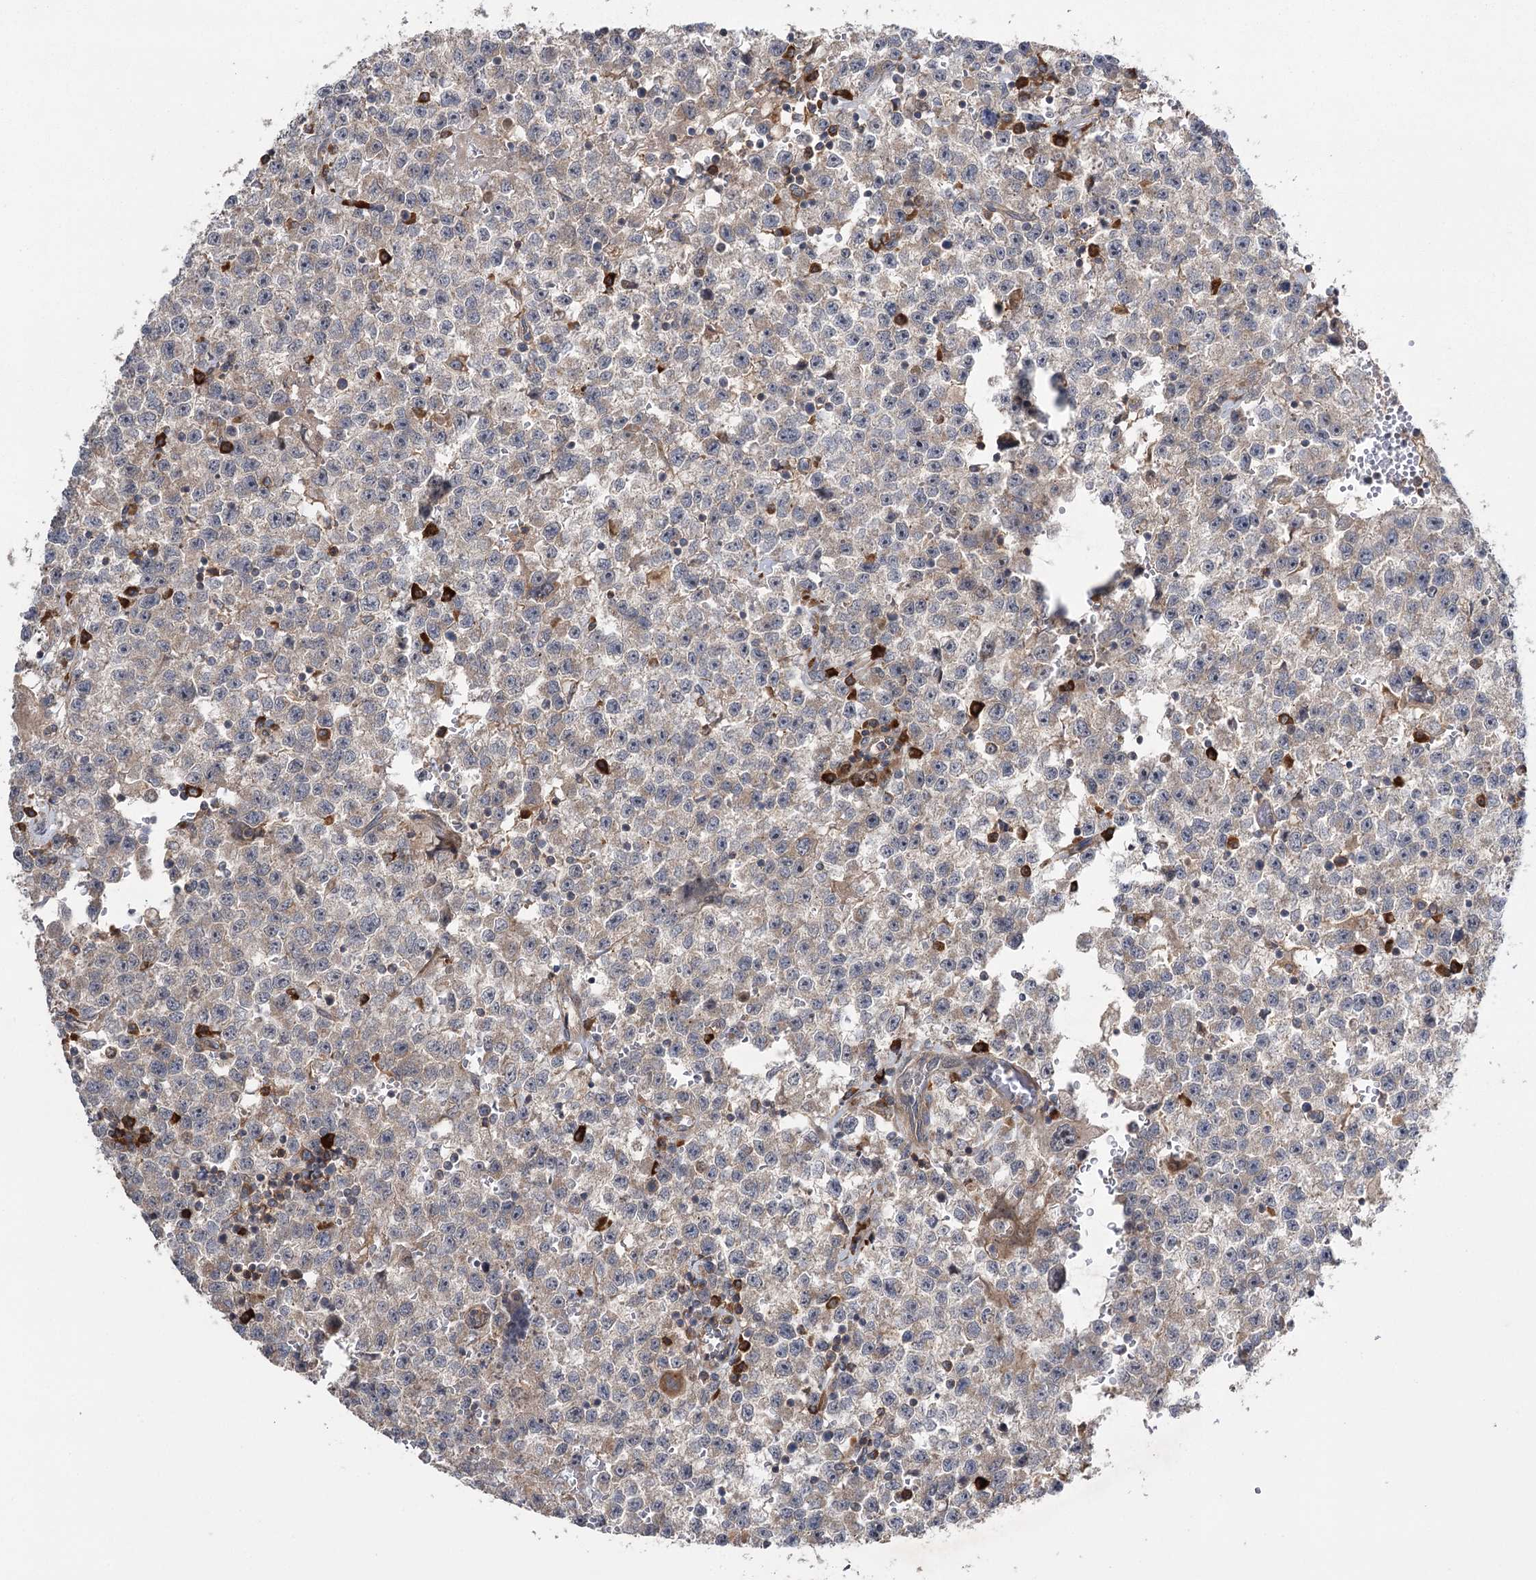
{"staining": {"intensity": "negative", "quantity": "none", "location": "none"}, "tissue": "testis cancer", "cell_type": "Tumor cells", "image_type": "cancer", "snomed": [{"axis": "morphology", "description": "Seminoma, NOS"}, {"axis": "topography", "description": "Testis"}], "caption": "High magnification brightfield microscopy of testis seminoma stained with DAB (brown) and counterstained with hematoxylin (blue): tumor cells show no significant positivity. Brightfield microscopy of immunohistochemistry stained with DAB (brown) and hematoxylin (blue), captured at high magnification.", "gene": "KCNN2", "patient": {"sex": "male", "age": 22}}